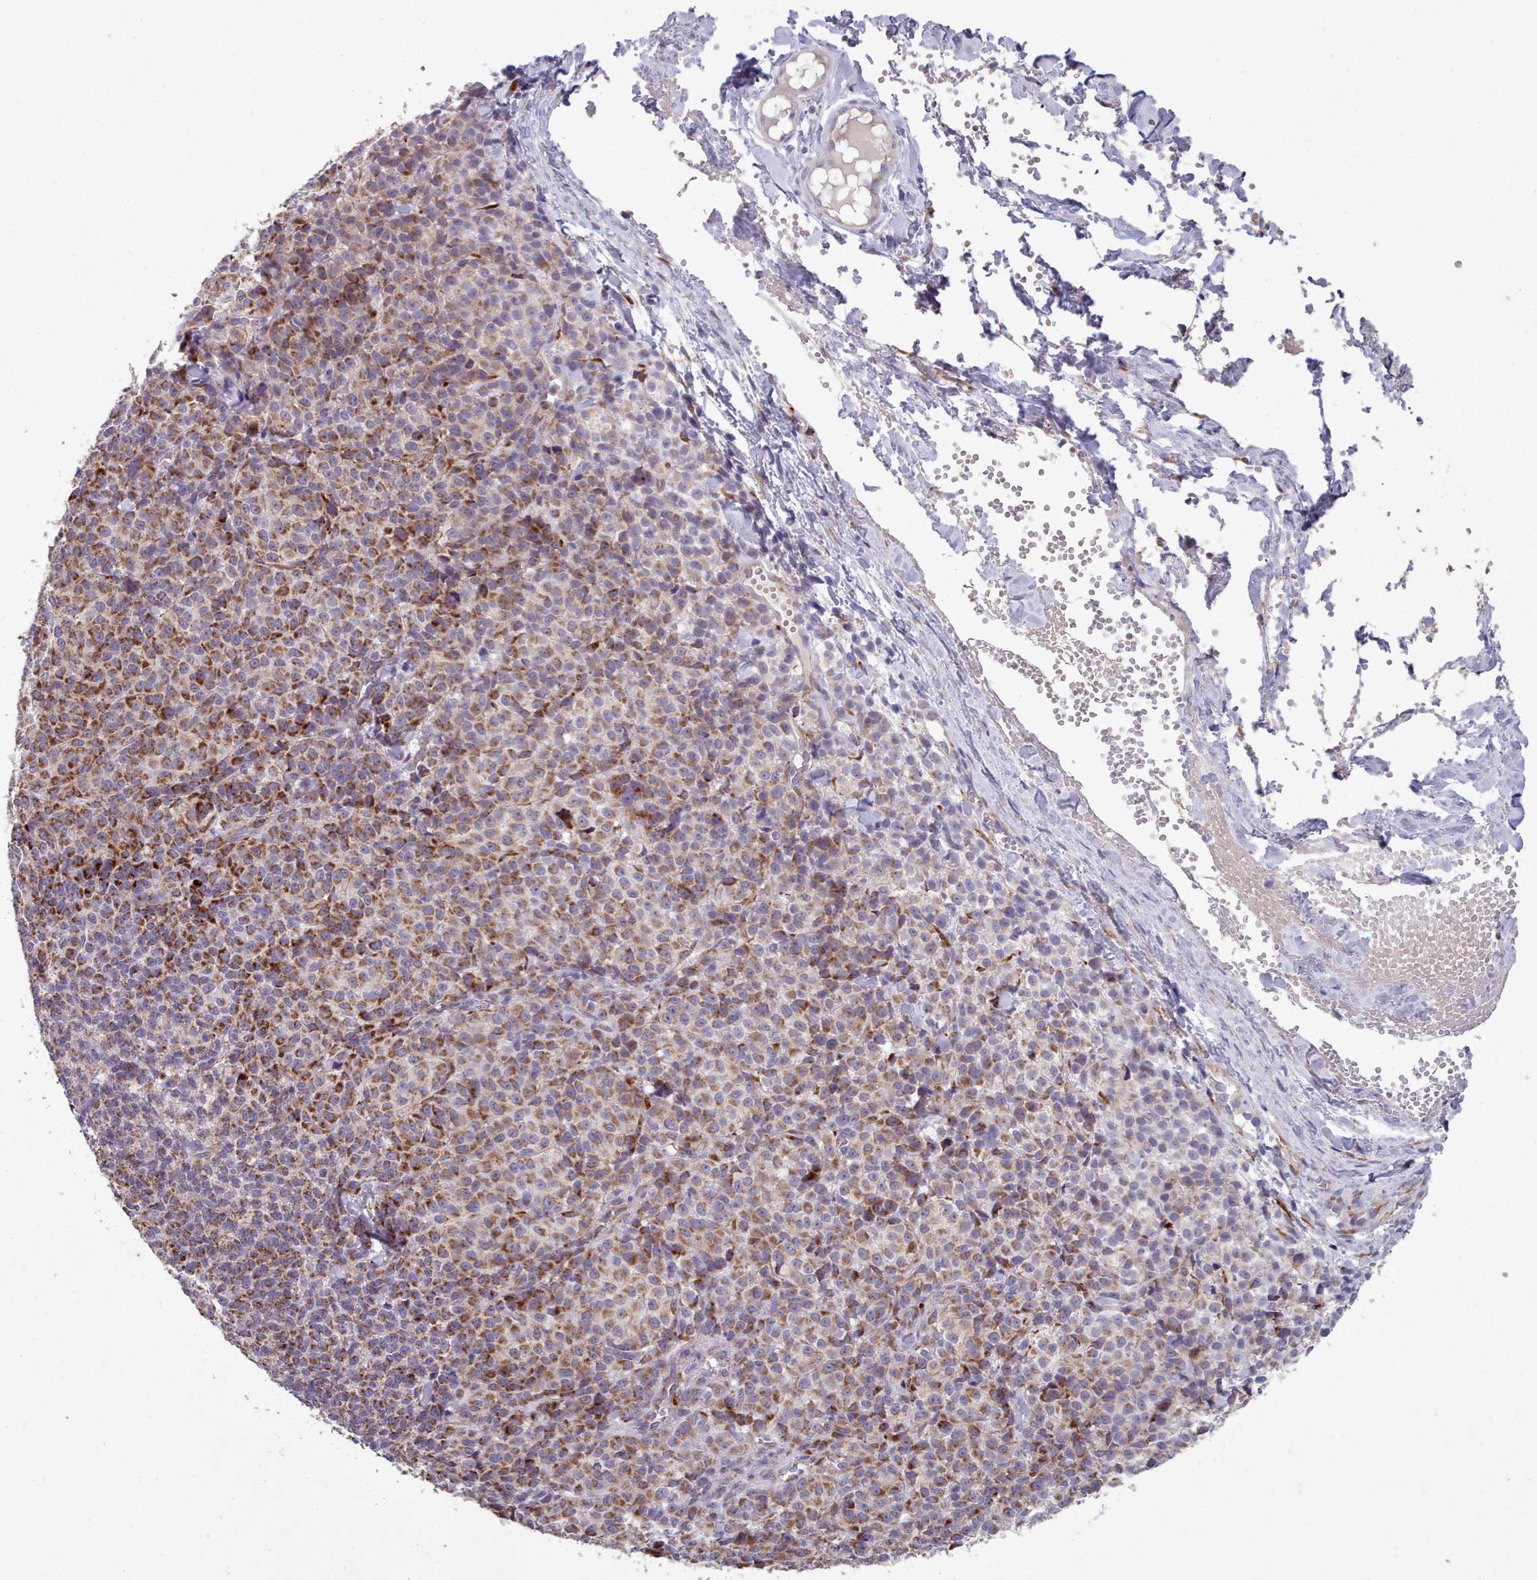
{"staining": {"intensity": "moderate", "quantity": ">75%", "location": "cytoplasmic/membranous"}, "tissue": "melanoma", "cell_type": "Tumor cells", "image_type": "cancer", "snomed": [{"axis": "morphology", "description": "Normal tissue, NOS"}, {"axis": "morphology", "description": "Malignant melanoma, NOS"}, {"axis": "topography", "description": "Skin"}], "caption": "Immunohistochemistry (DAB (3,3'-diaminobenzidine)) staining of malignant melanoma shows moderate cytoplasmic/membranous protein positivity in about >75% of tumor cells.", "gene": "FKBP10", "patient": {"sex": "female", "age": 34}}